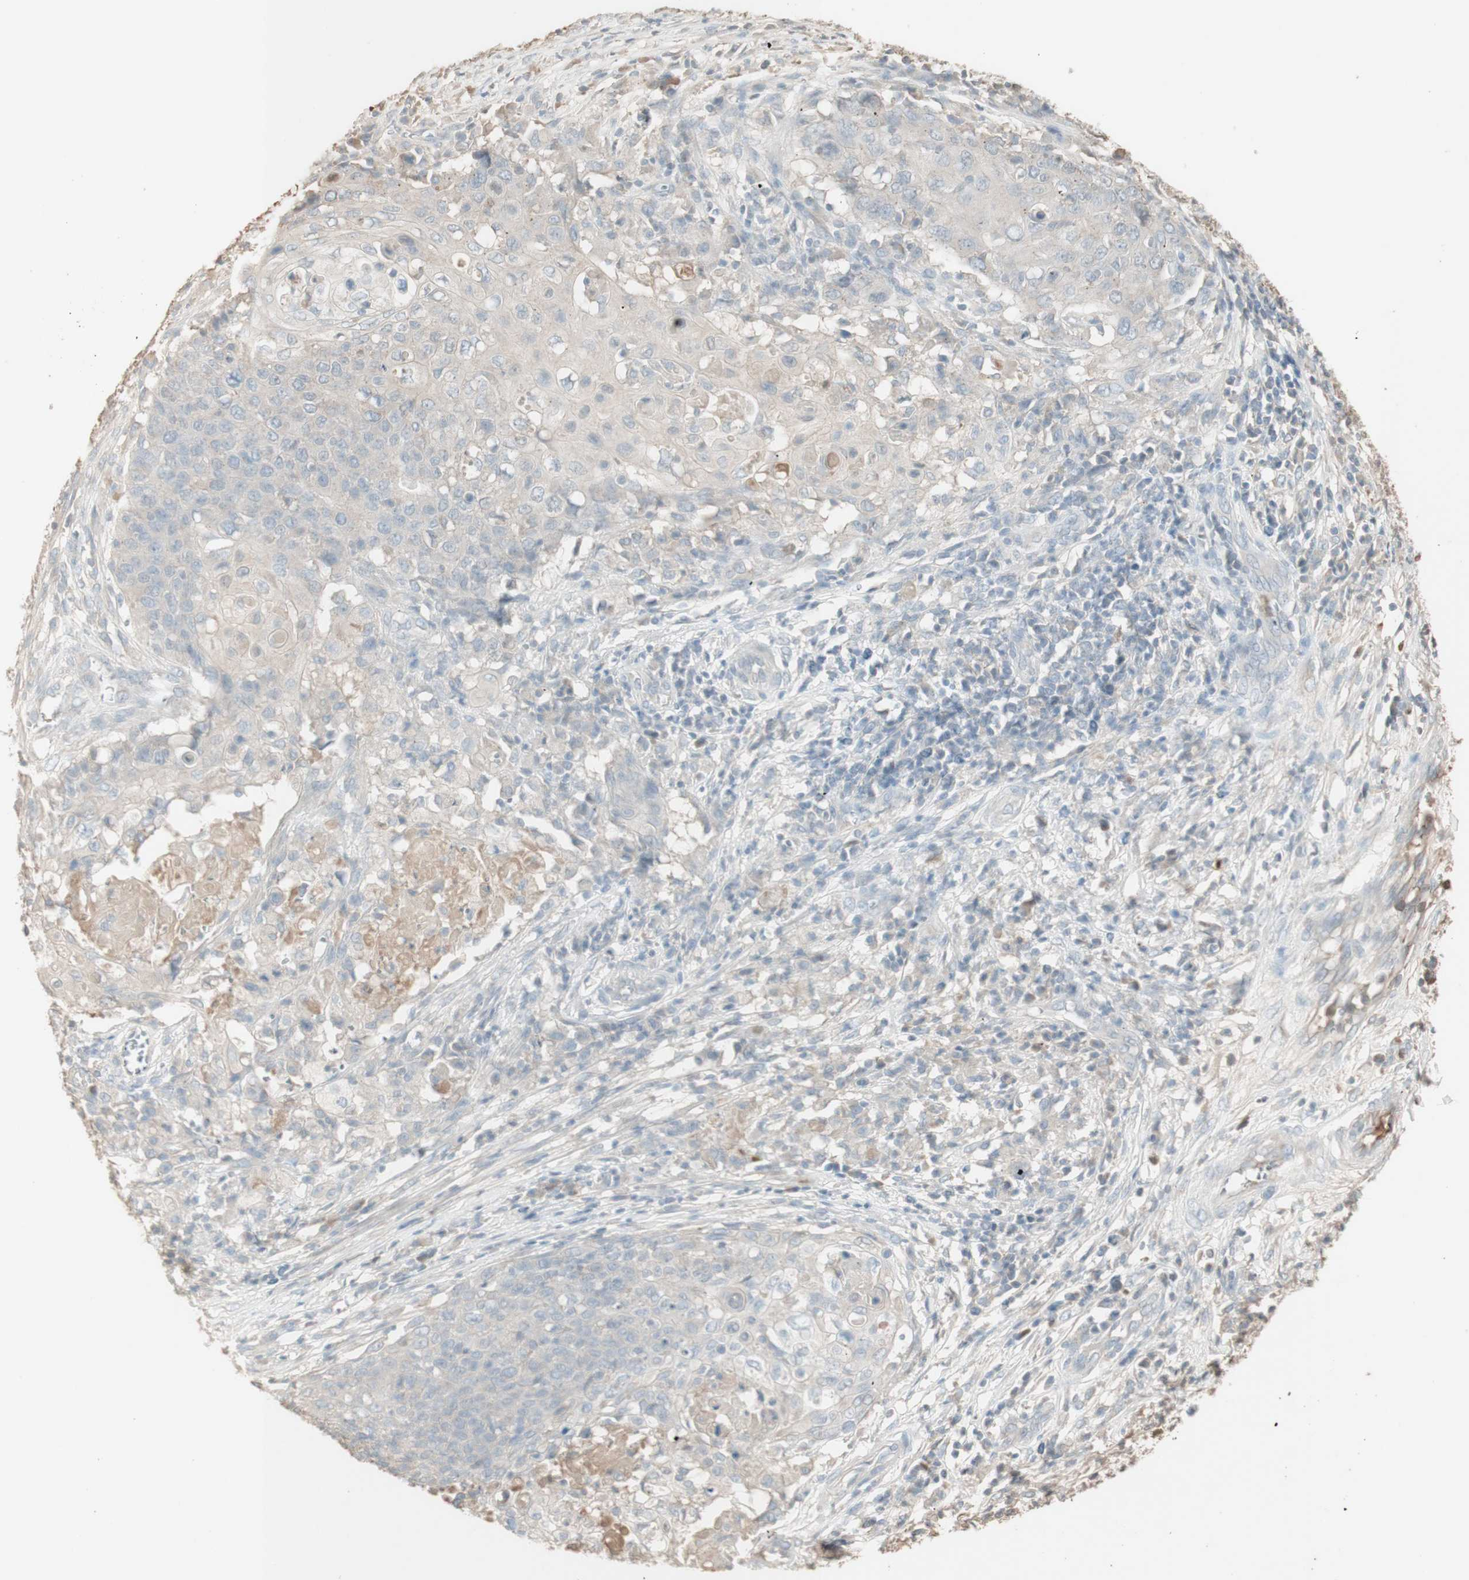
{"staining": {"intensity": "negative", "quantity": "none", "location": "none"}, "tissue": "cervical cancer", "cell_type": "Tumor cells", "image_type": "cancer", "snomed": [{"axis": "morphology", "description": "Squamous cell carcinoma, NOS"}, {"axis": "topography", "description": "Cervix"}], "caption": "Immunohistochemical staining of human cervical squamous cell carcinoma exhibits no significant expression in tumor cells. (Immunohistochemistry (ihc), brightfield microscopy, high magnification).", "gene": "IFNG", "patient": {"sex": "female", "age": 39}}